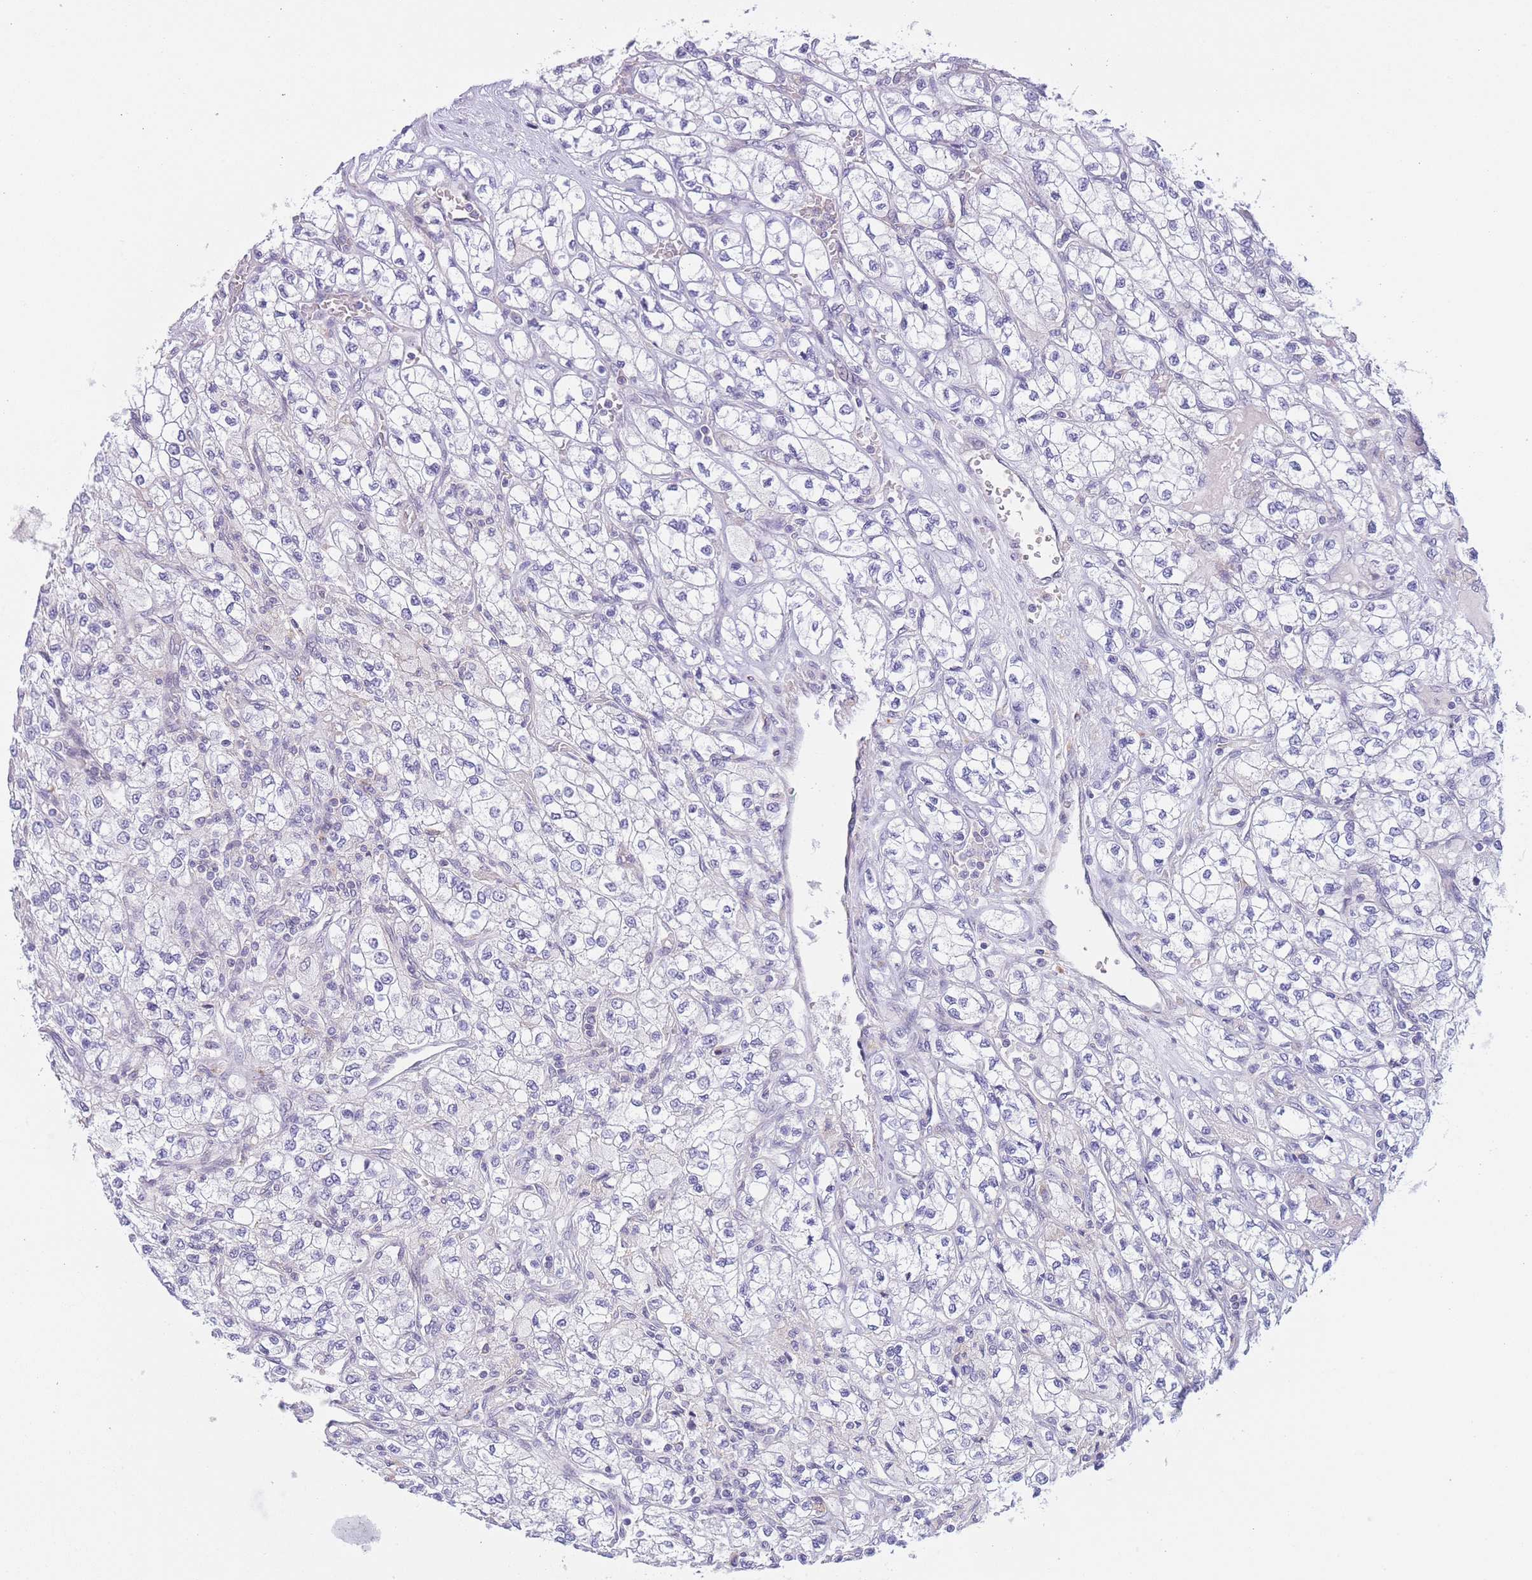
{"staining": {"intensity": "negative", "quantity": "none", "location": "none"}, "tissue": "renal cancer", "cell_type": "Tumor cells", "image_type": "cancer", "snomed": [{"axis": "morphology", "description": "Adenocarcinoma, NOS"}, {"axis": "topography", "description": "Kidney"}], "caption": "Protein analysis of adenocarcinoma (renal) reveals no significant expression in tumor cells. (DAB immunohistochemistry (IHC) visualized using brightfield microscopy, high magnification).", "gene": "C9orf152", "patient": {"sex": "male", "age": 80}}